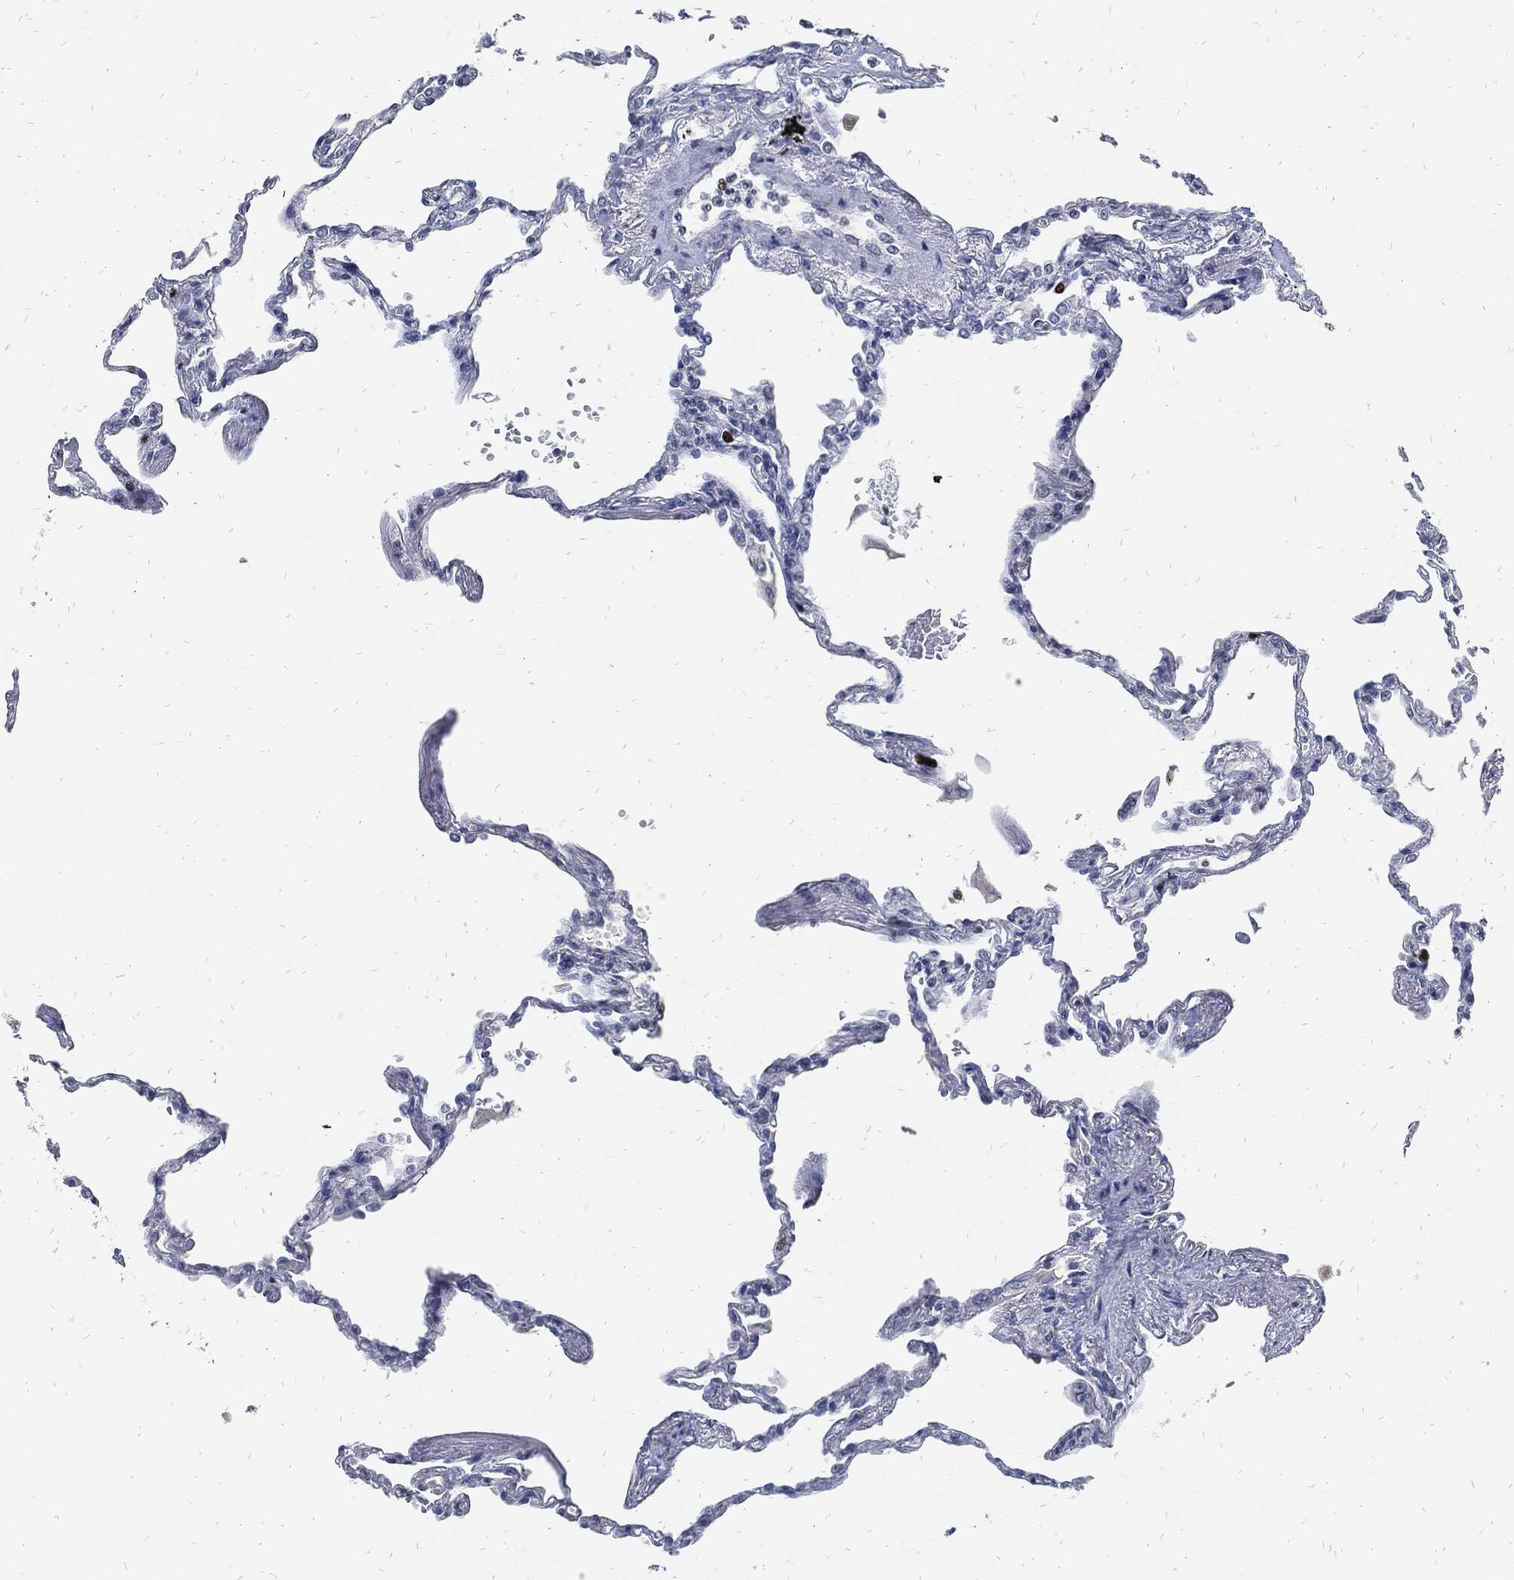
{"staining": {"intensity": "negative", "quantity": "none", "location": "none"}, "tissue": "lung", "cell_type": "Alveolar cells", "image_type": "normal", "snomed": [{"axis": "morphology", "description": "Normal tissue, NOS"}, {"axis": "topography", "description": "Lung"}], "caption": "Protein analysis of unremarkable lung displays no significant expression in alveolar cells. The staining is performed using DAB brown chromogen with nuclei counter-stained in using hematoxylin.", "gene": "MKI67", "patient": {"sex": "male", "age": 78}}